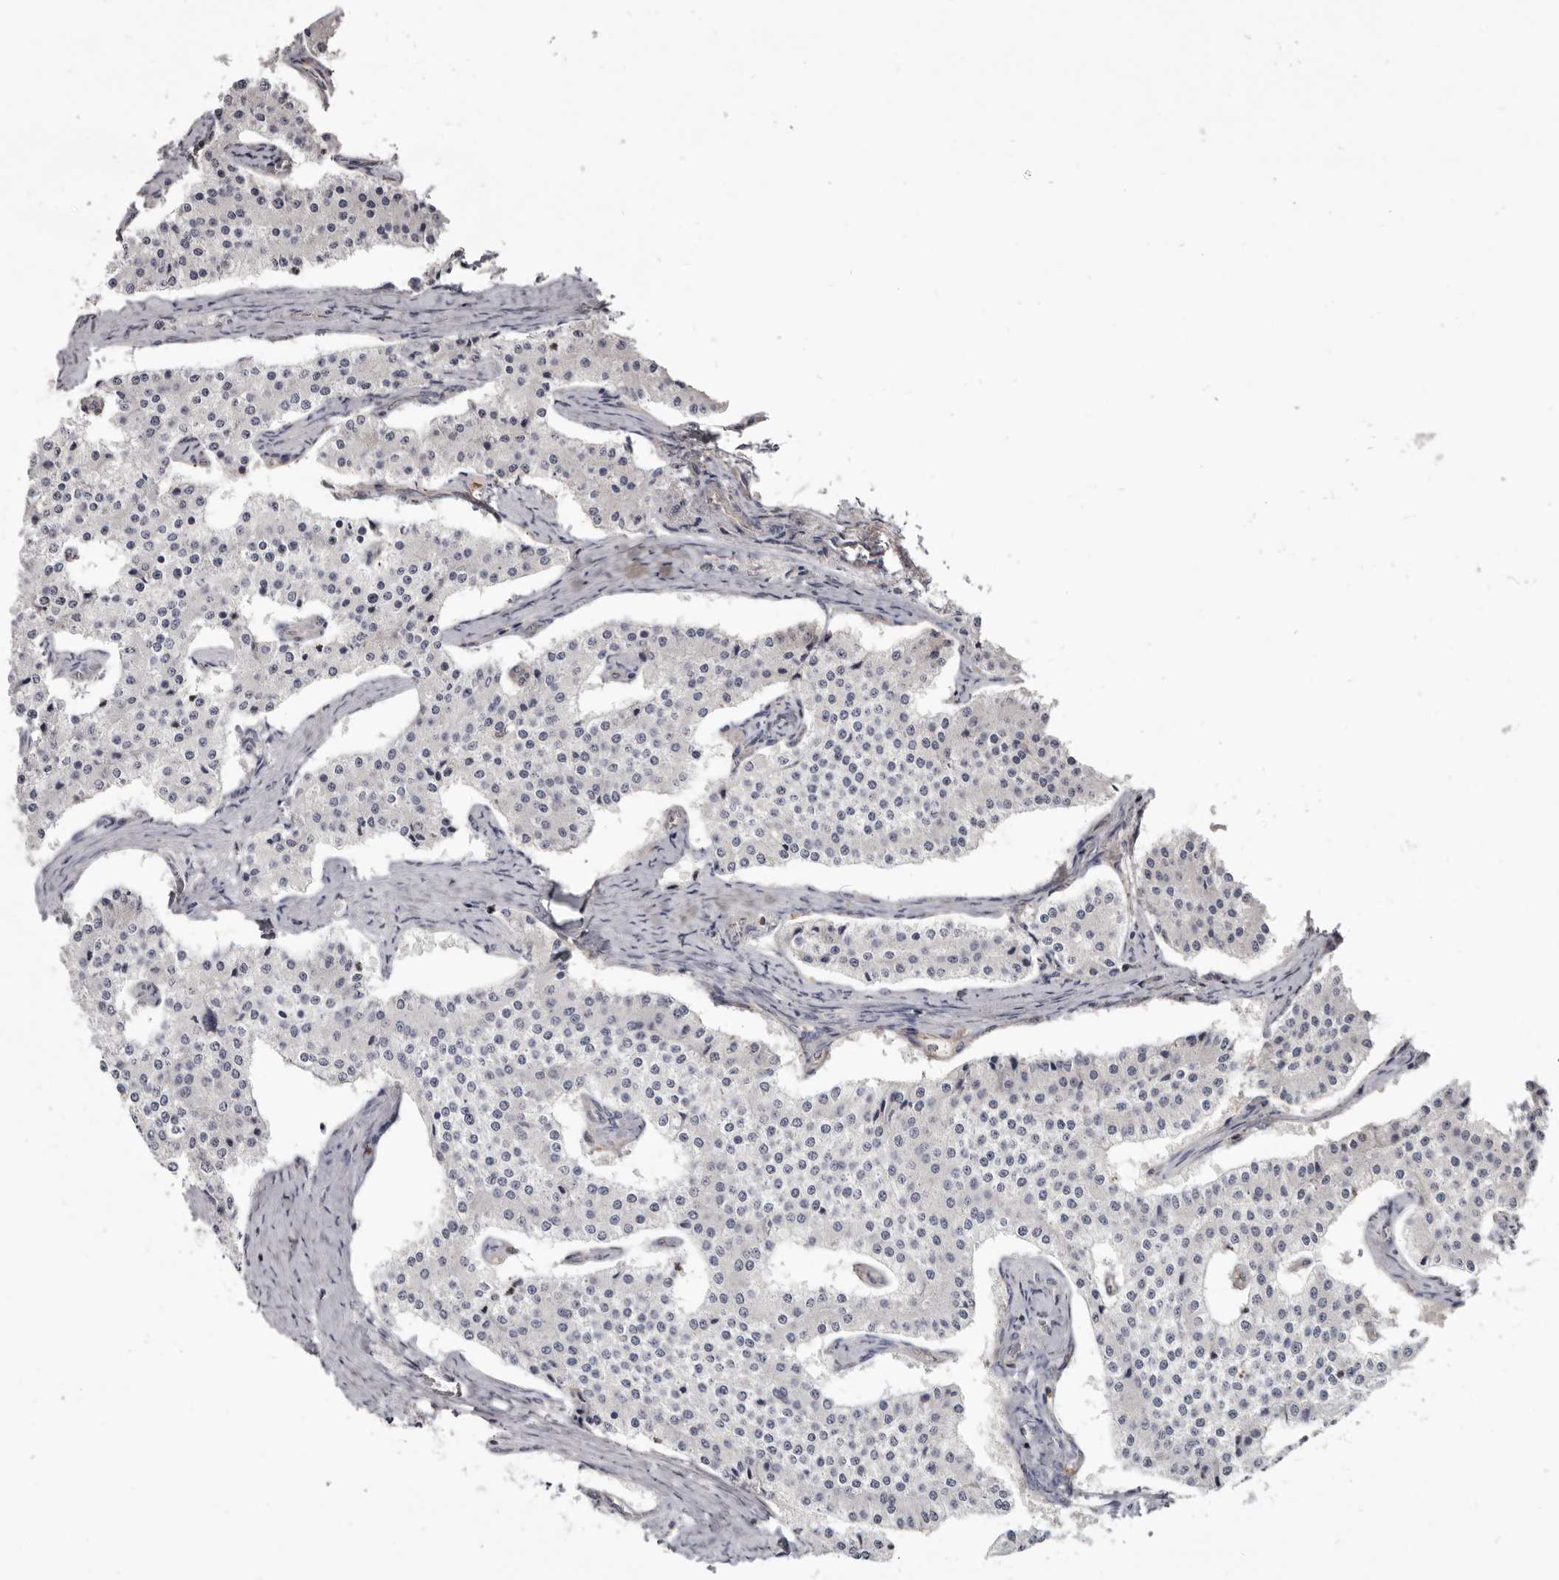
{"staining": {"intensity": "negative", "quantity": "none", "location": "none"}, "tissue": "carcinoid", "cell_type": "Tumor cells", "image_type": "cancer", "snomed": [{"axis": "morphology", "description": "Carcinoid, malignant, NOS"}, {"axis": "topography", "description": "Colon"}], "caption": "Photomicrograph shows no protein expression in tumor cells of malignant carcinoid tissue.", "gene": "CBL", "patient": {"sex": "female", "age": 52}}